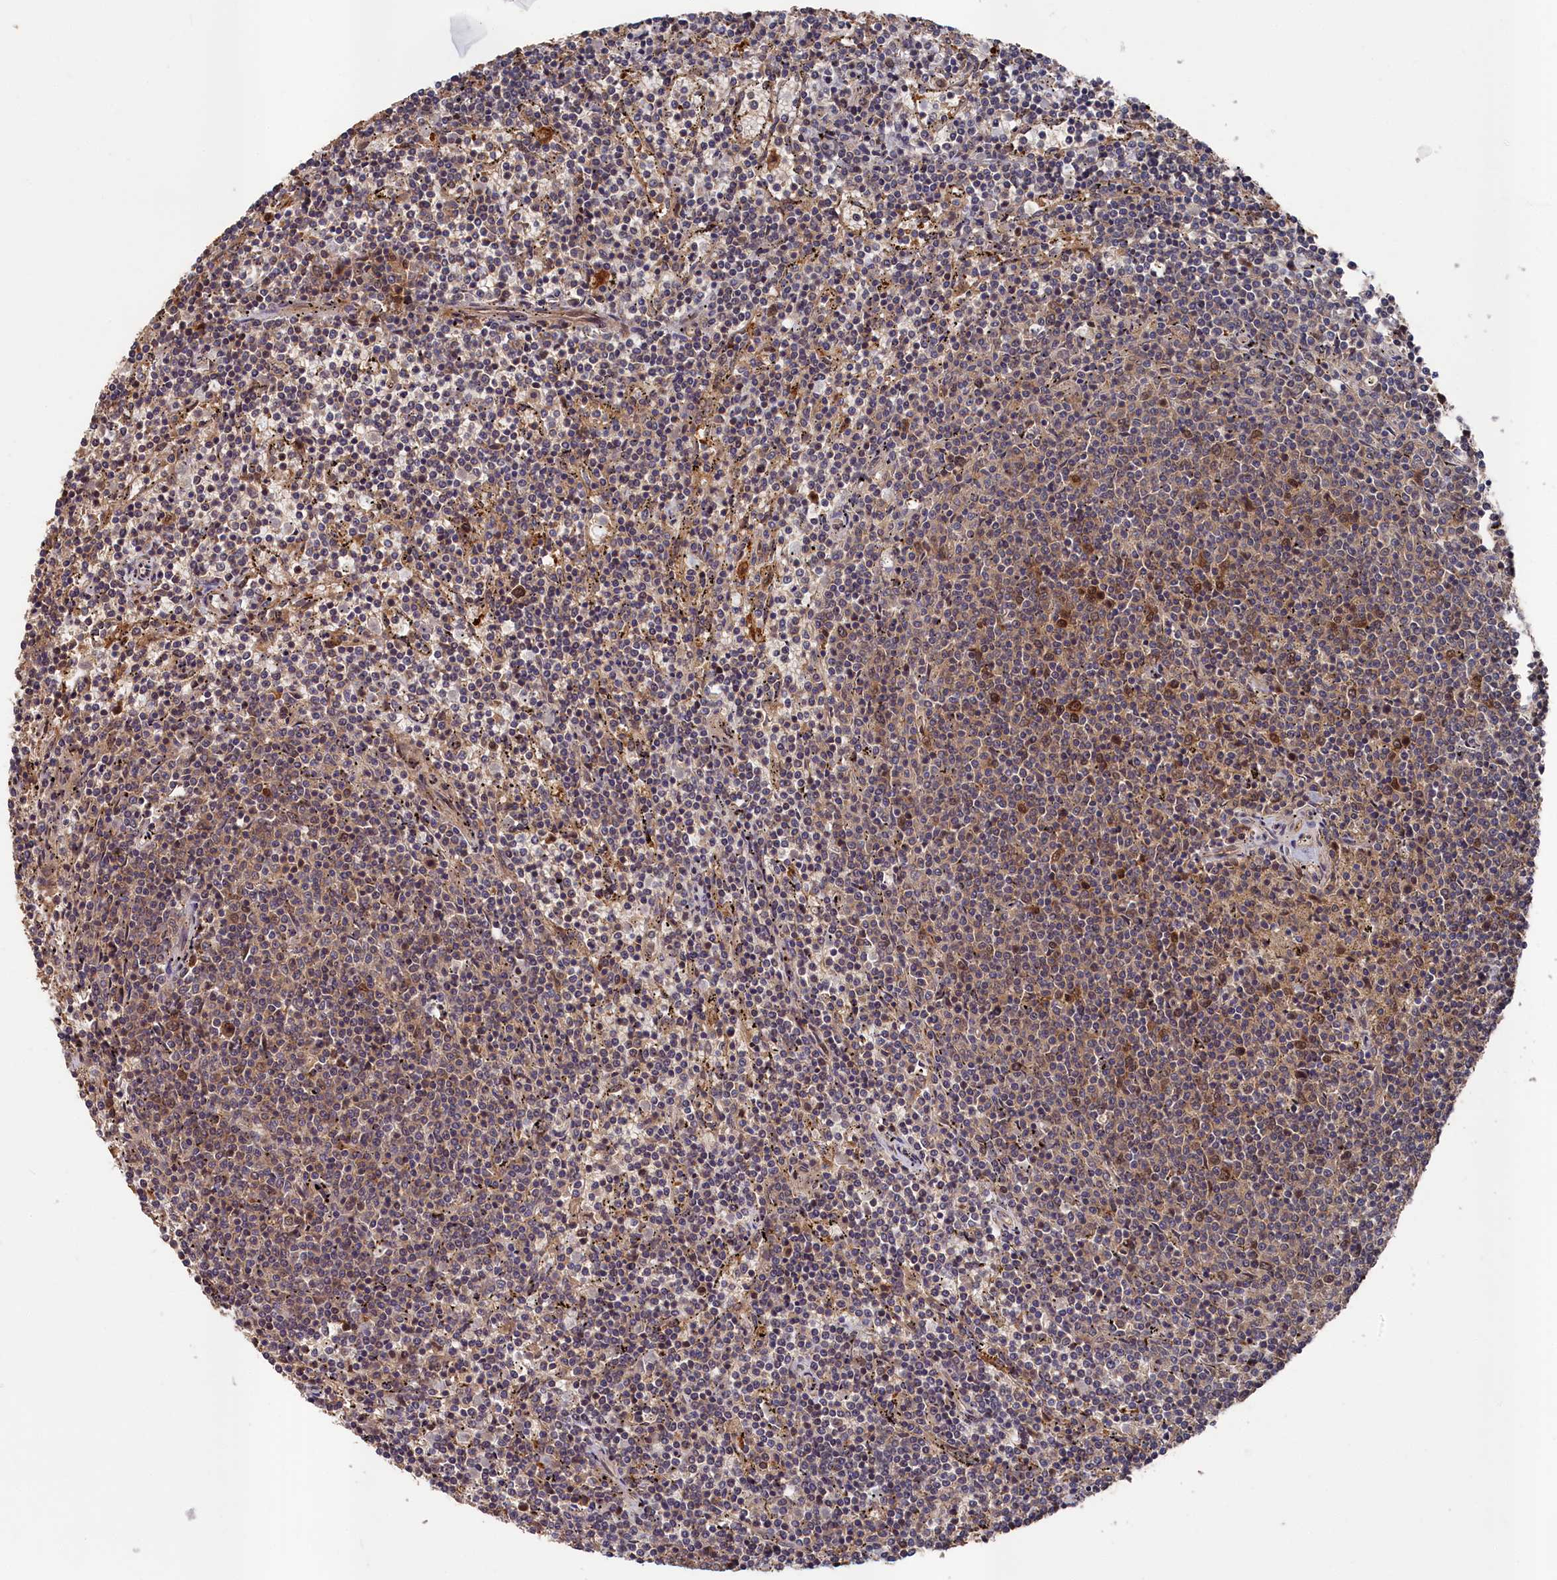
{"staining": {"intensity": "weak", "quantity": "<25%", "location": "cytoplasmic/membranous,nuclear"}, "tissue": "lymphoma", "cell_type": "Tumor cells", "image_type": "cancer", "snomed": [{"axis": "morphology", "description": "Malignant lymphoma, non-Hodgkin's type, Low grade"}, {"axis": "topography", "description": "Spleen"}], "caption": "Immunohistochemistry of lymphoma reveals no expression in tumor cells.", "gene": "RMI2", "patient": {"sex": "female", "age": 50}}